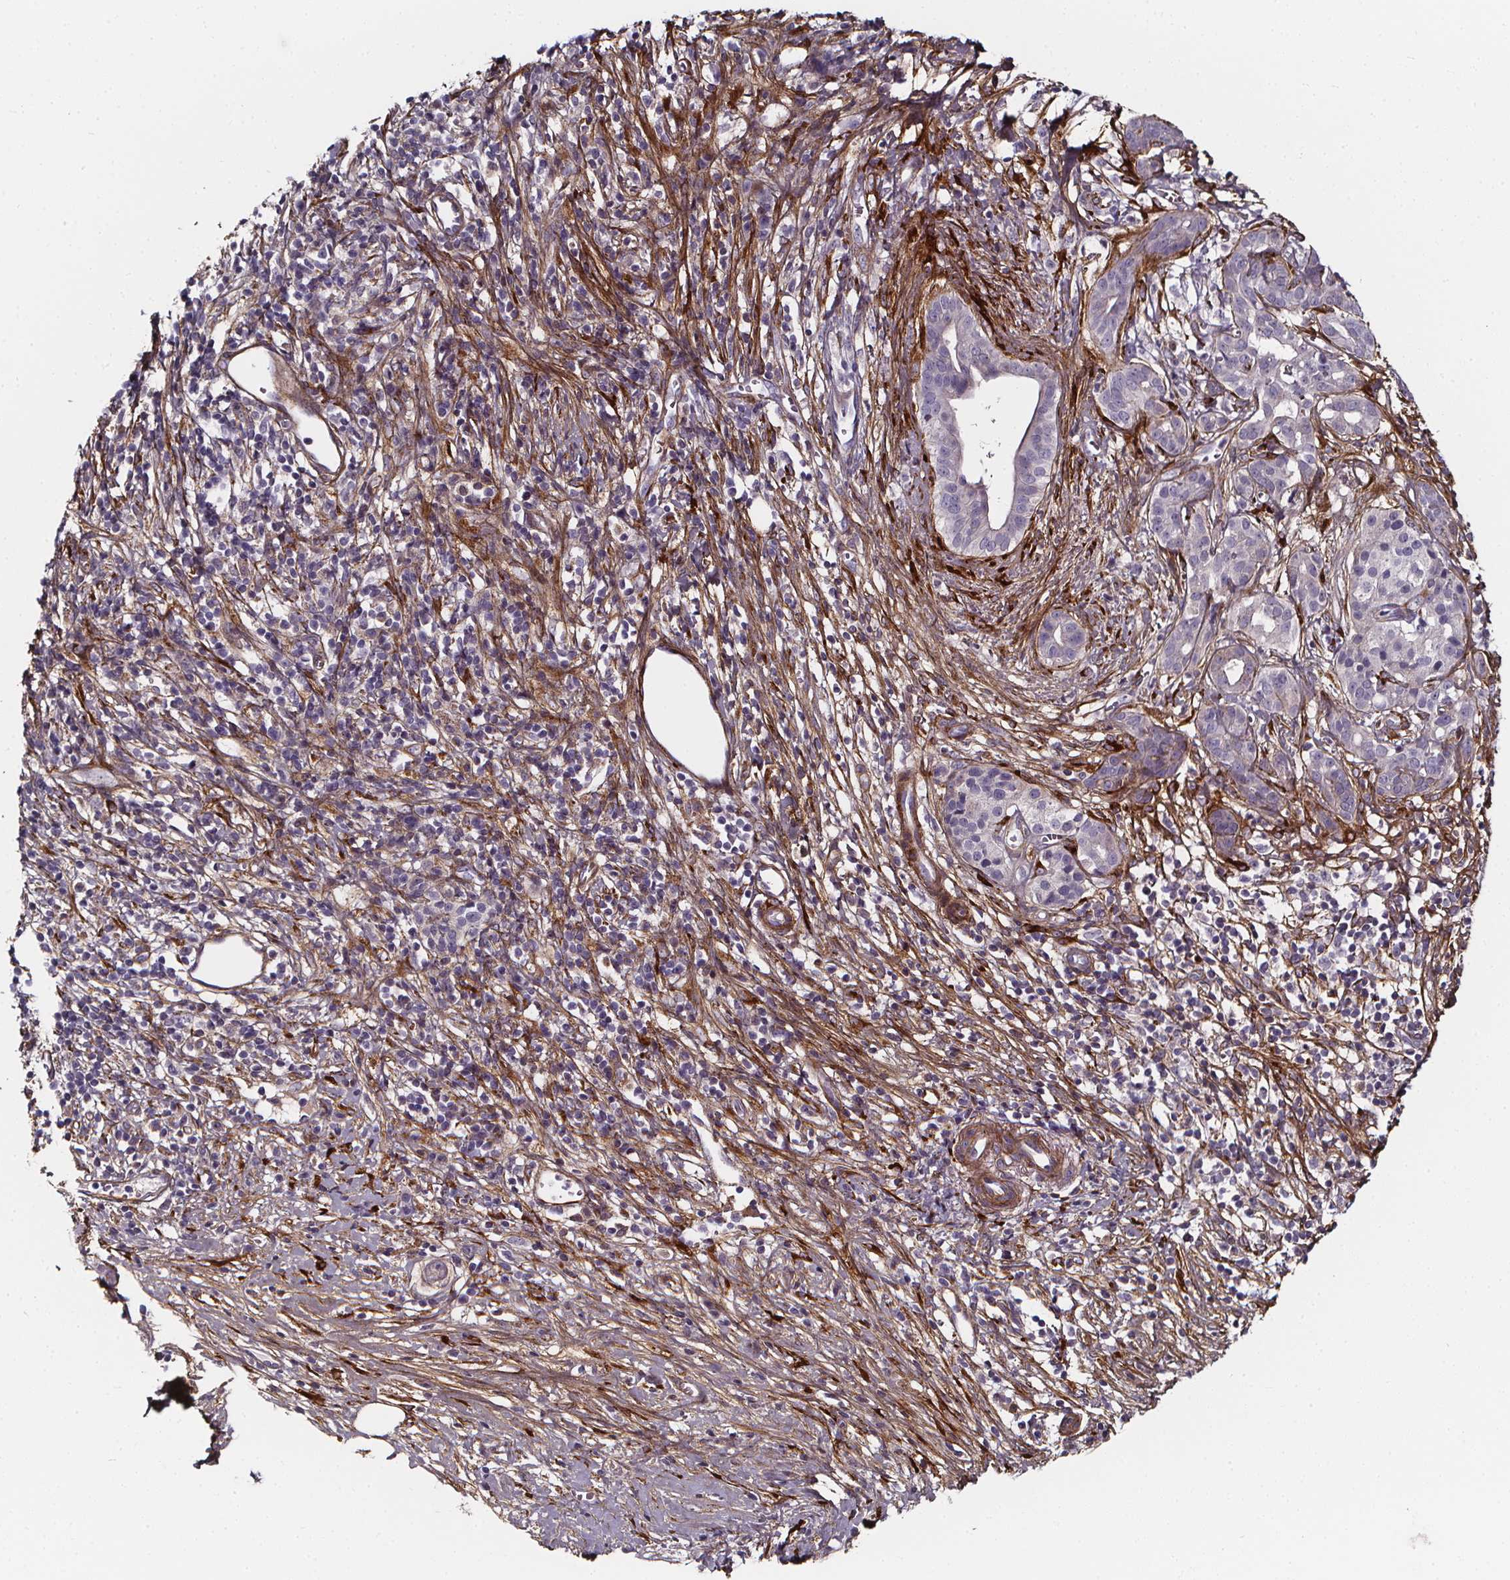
{"staining": {"intensity": "negative", "quantity": "none", "location": "none"}, "tissue": "pancreatic cancer", "cell_type": "Tumor cells", "image_type": "cancer", "snomed": [{"axis": "morphology", "description": "Adenocarcinoma, NOS"}, {"axis": "topography", "description": "Pancreas"}], "caption": "Adenocarcinoma (pancreatic) was stained to show a protein in brown. There is no significant expression in tumor cells.", "gene": "AEBP1", "patient": {"sex": "male", "age": 61}}